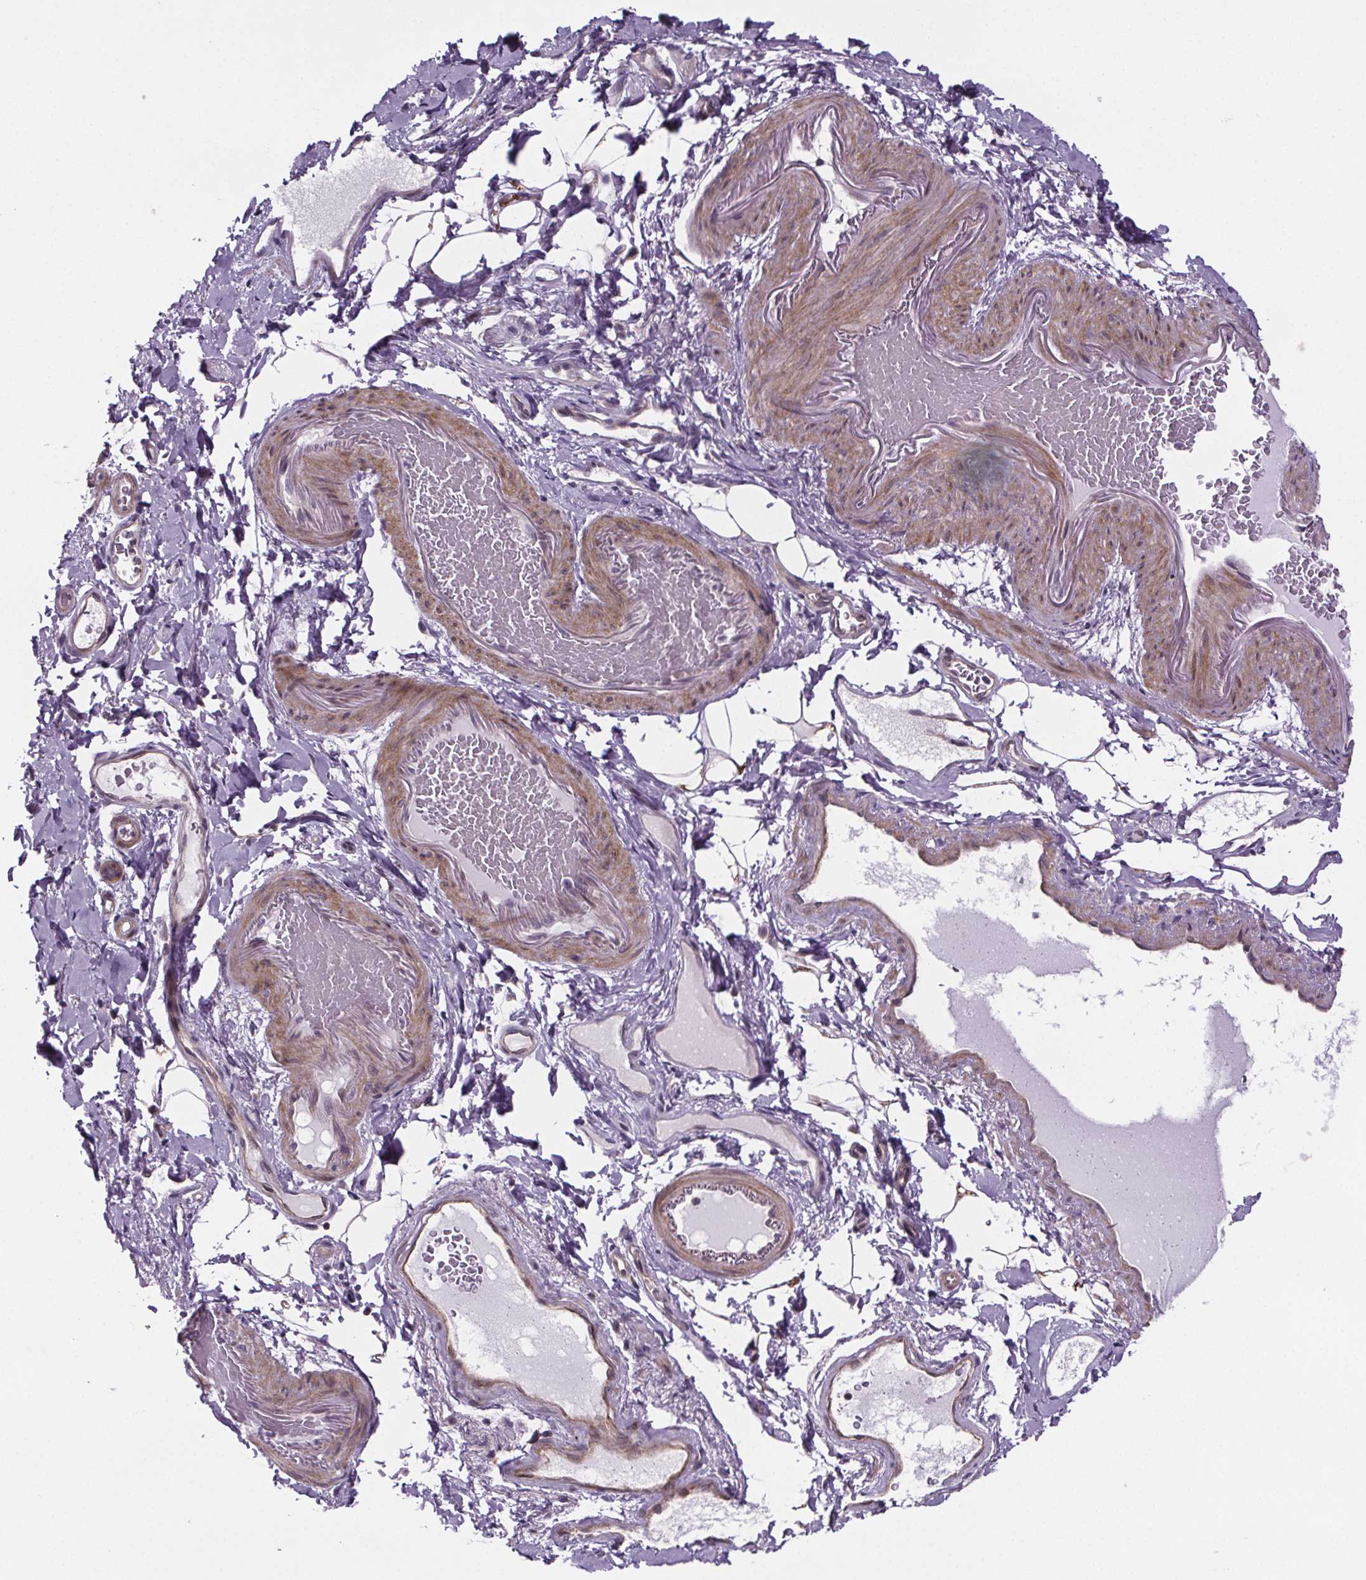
{"staining": {"intensity": "weak", "quantity": ">75%", "location": "cytoplasmic/membranous"}, "tissue": "smooth muscle", "cell_type": "Smooth muscle cells", "image_type": "normal", "snomed": [{"axis": "morphology", "description": "Normal tissue, NOS"}, {"axis": "topography", "description": "Smooth muscle"}, {"axis": "topography", "description": "Colon"}], "caption": "Smooth muscle cells exhibit low levels of weak cytoplasmic/membranous positivity in about >75% of cells in normal smooth muscle. The staining was performed using DAB (3,3'-diaminobenzidine), with brown indicating positive protein expression. Nuclei are stained blue with hematoxylin.", "gene": "TTC12", "patient": {"sex": "male", "age": 73}}